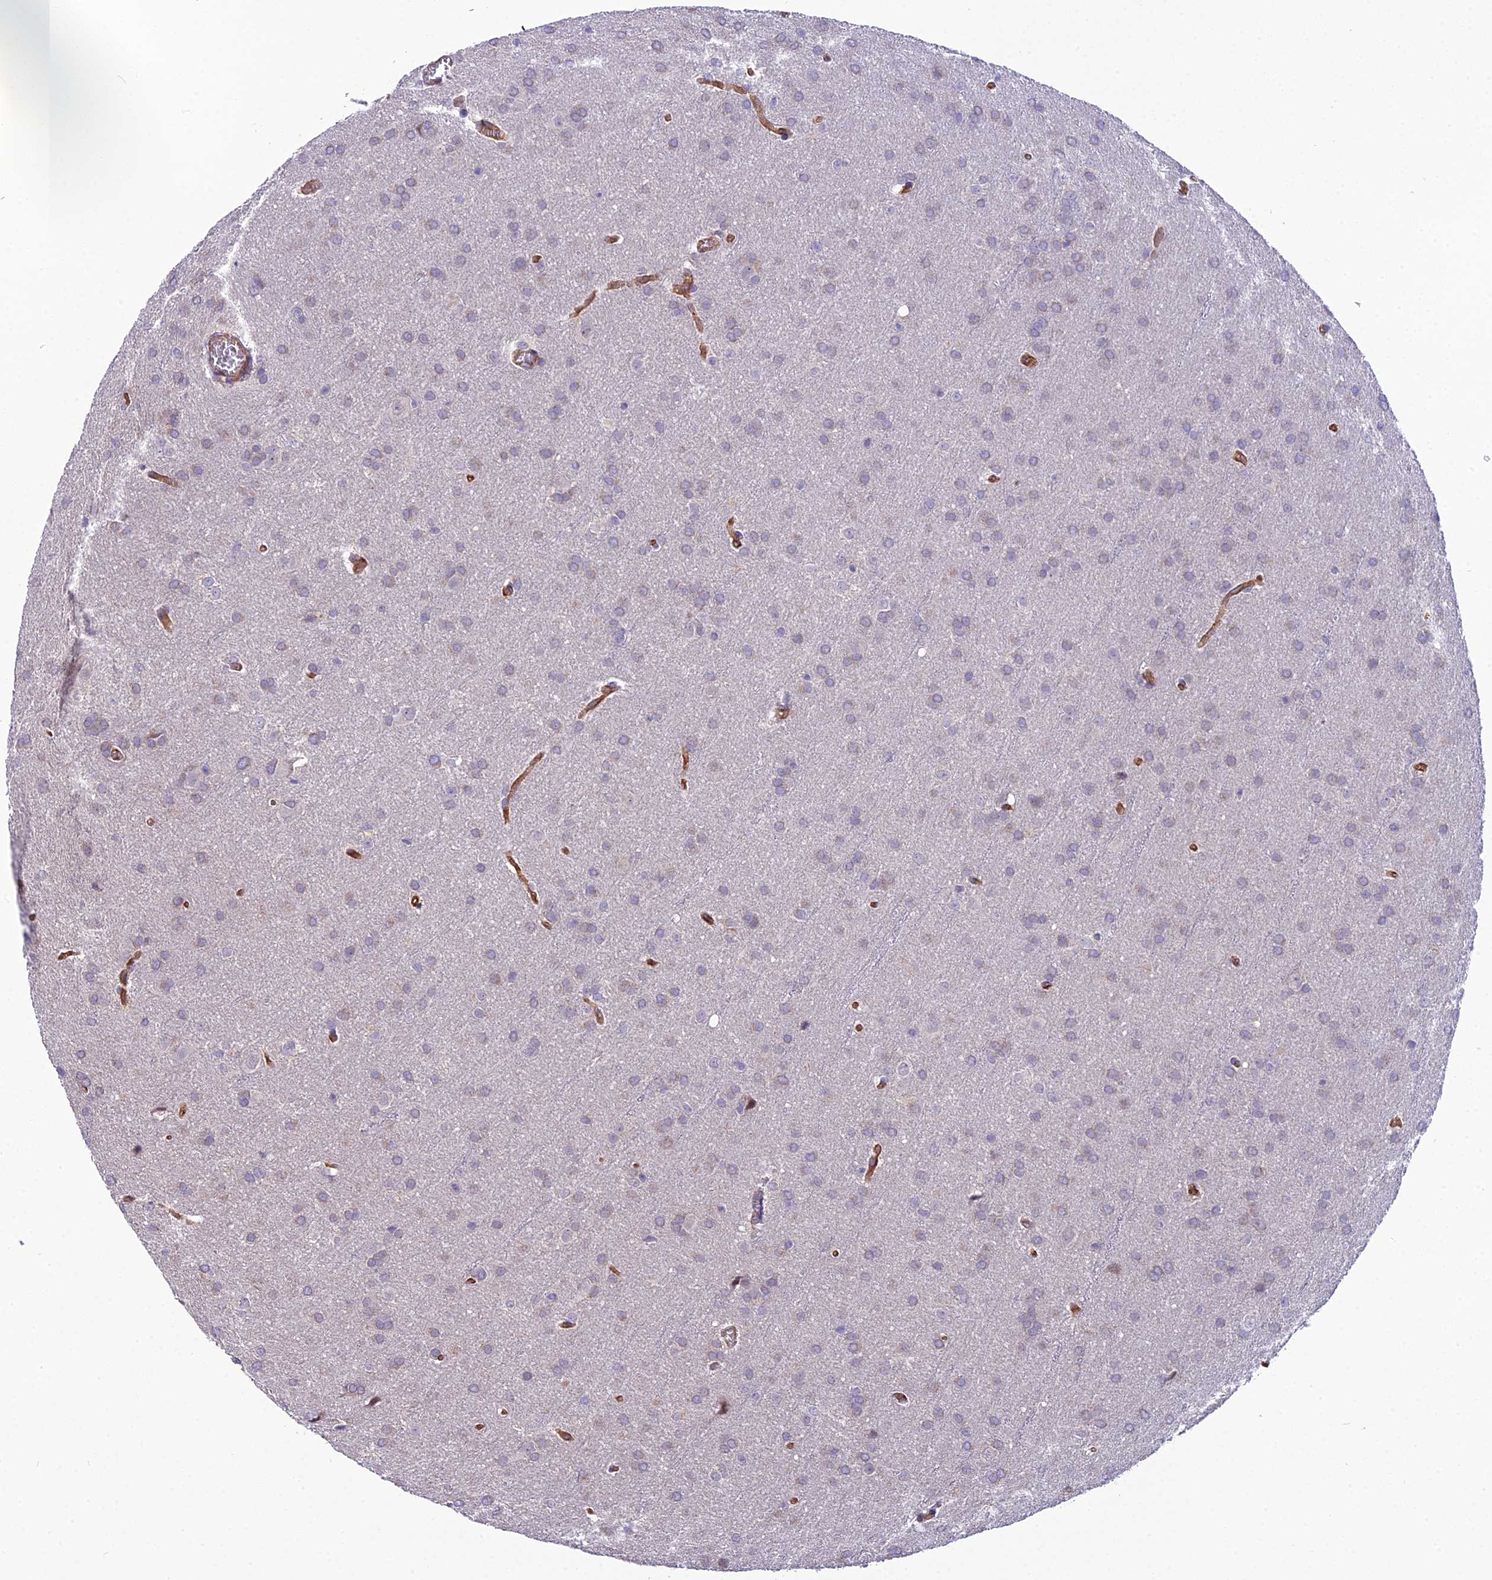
{"staining": {"intensity": "negative", "quantity": "none", "location": "none"}, "tissue": "glioma", "cell_type": "Tumor cells", "image_type": "cancer", "snomed": [{"axis": "morphology", "description": "Glioma, malignant, Low grade"}, {"axis": "topography", "description": "Brain"}], "caption": "This is an IHC photomicrograph of human glioma. There is no positivity in tumor cells.", "gene": "CFAP47", "patient": {"sex": "female", "age": 32}}